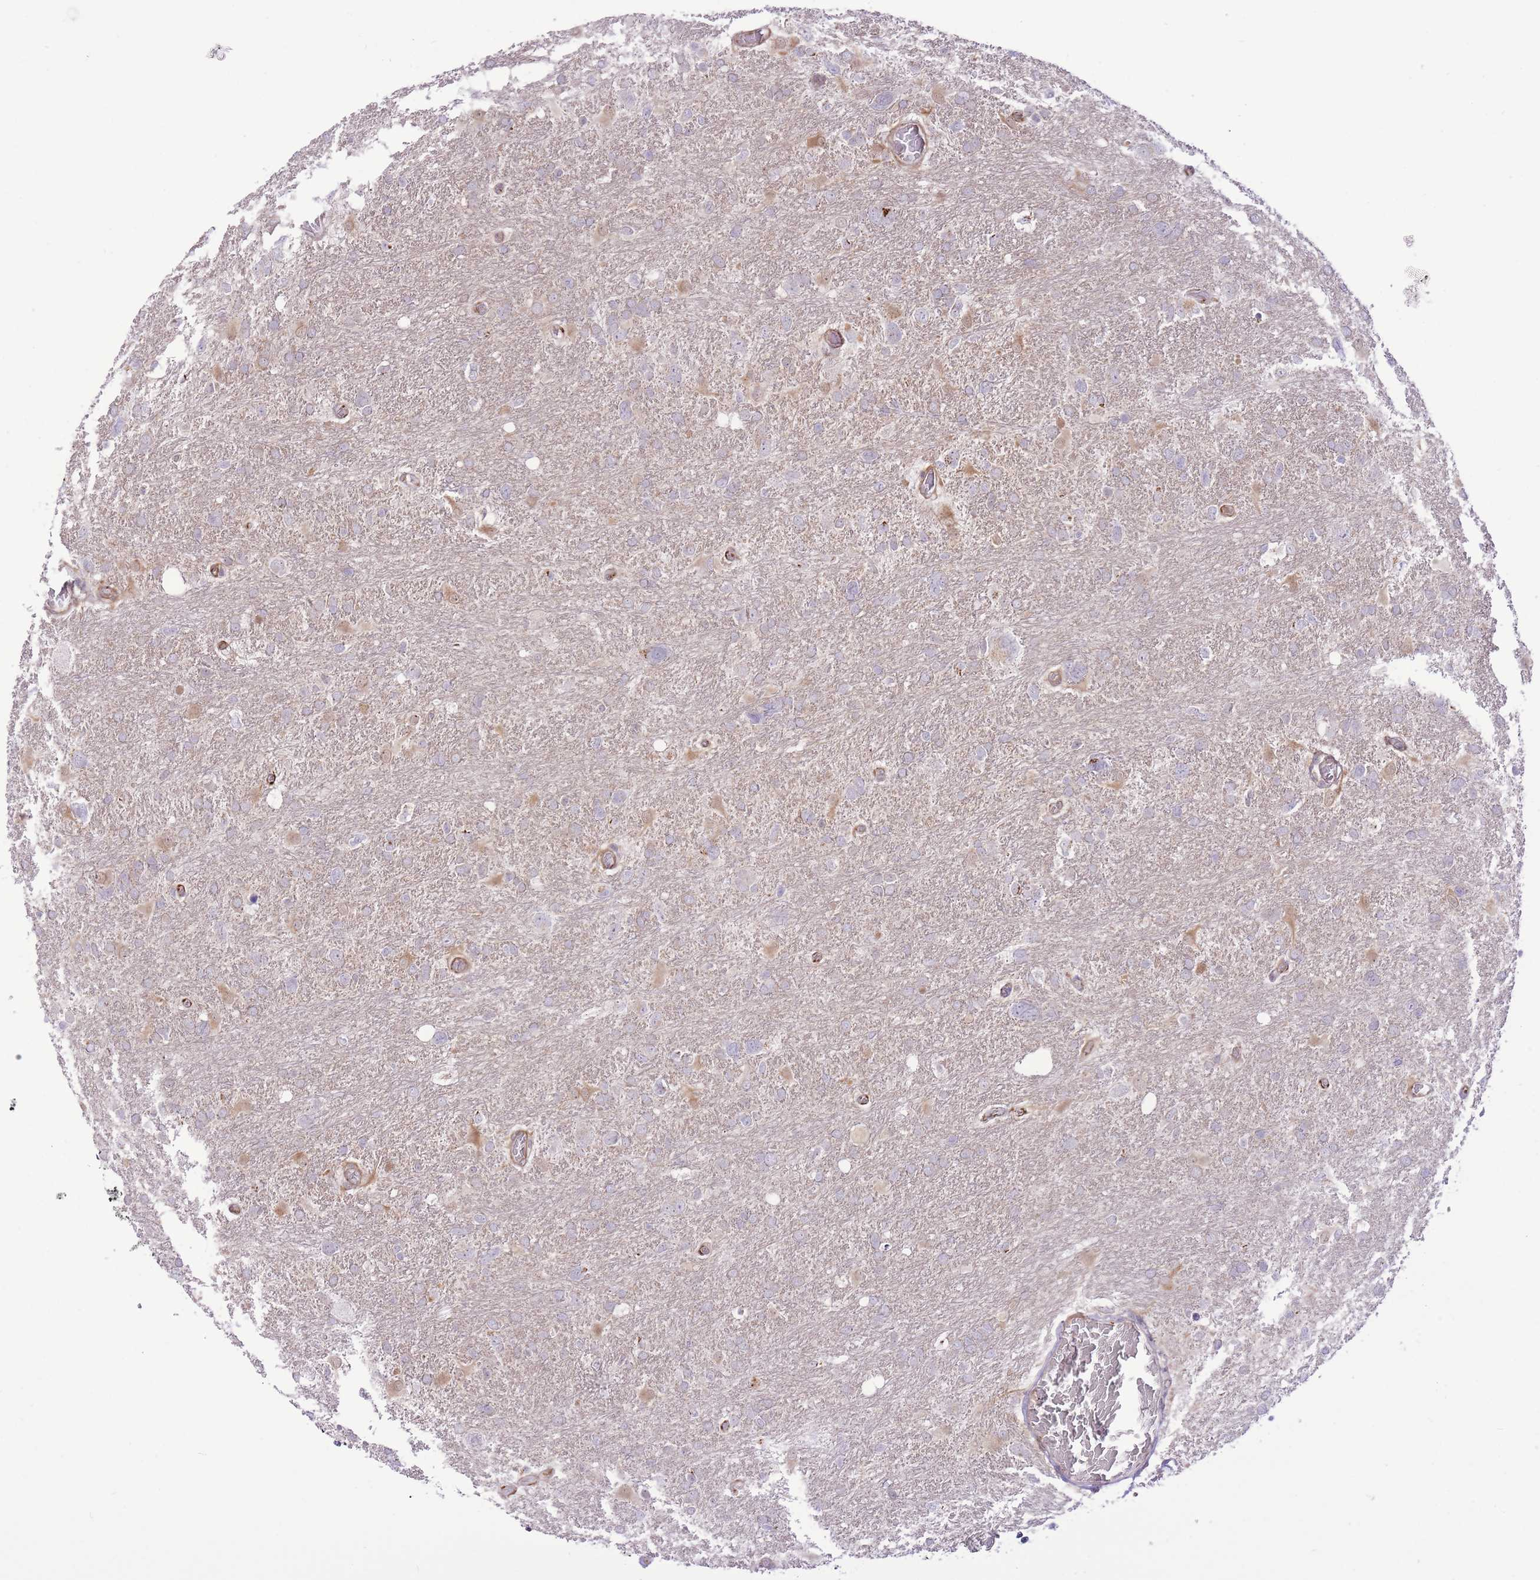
{"staining": {"intensity": "negative", "quantity": "none", "location": "none"}, "tissue": "glioma", "cell_type": "Tumor cells", "image_type": "cancer", "snomed": [{"axis": "morphology", "description": "Glioma, malignant, High grade"}, {"axis": "topography", "description": "Brain"}], "caption": "IHC image of glioma stained for a protein (brown), which displays no staining in tumor cells.", "gene": "ZBED5", "patient": {"sex": "male", "age": 61}}